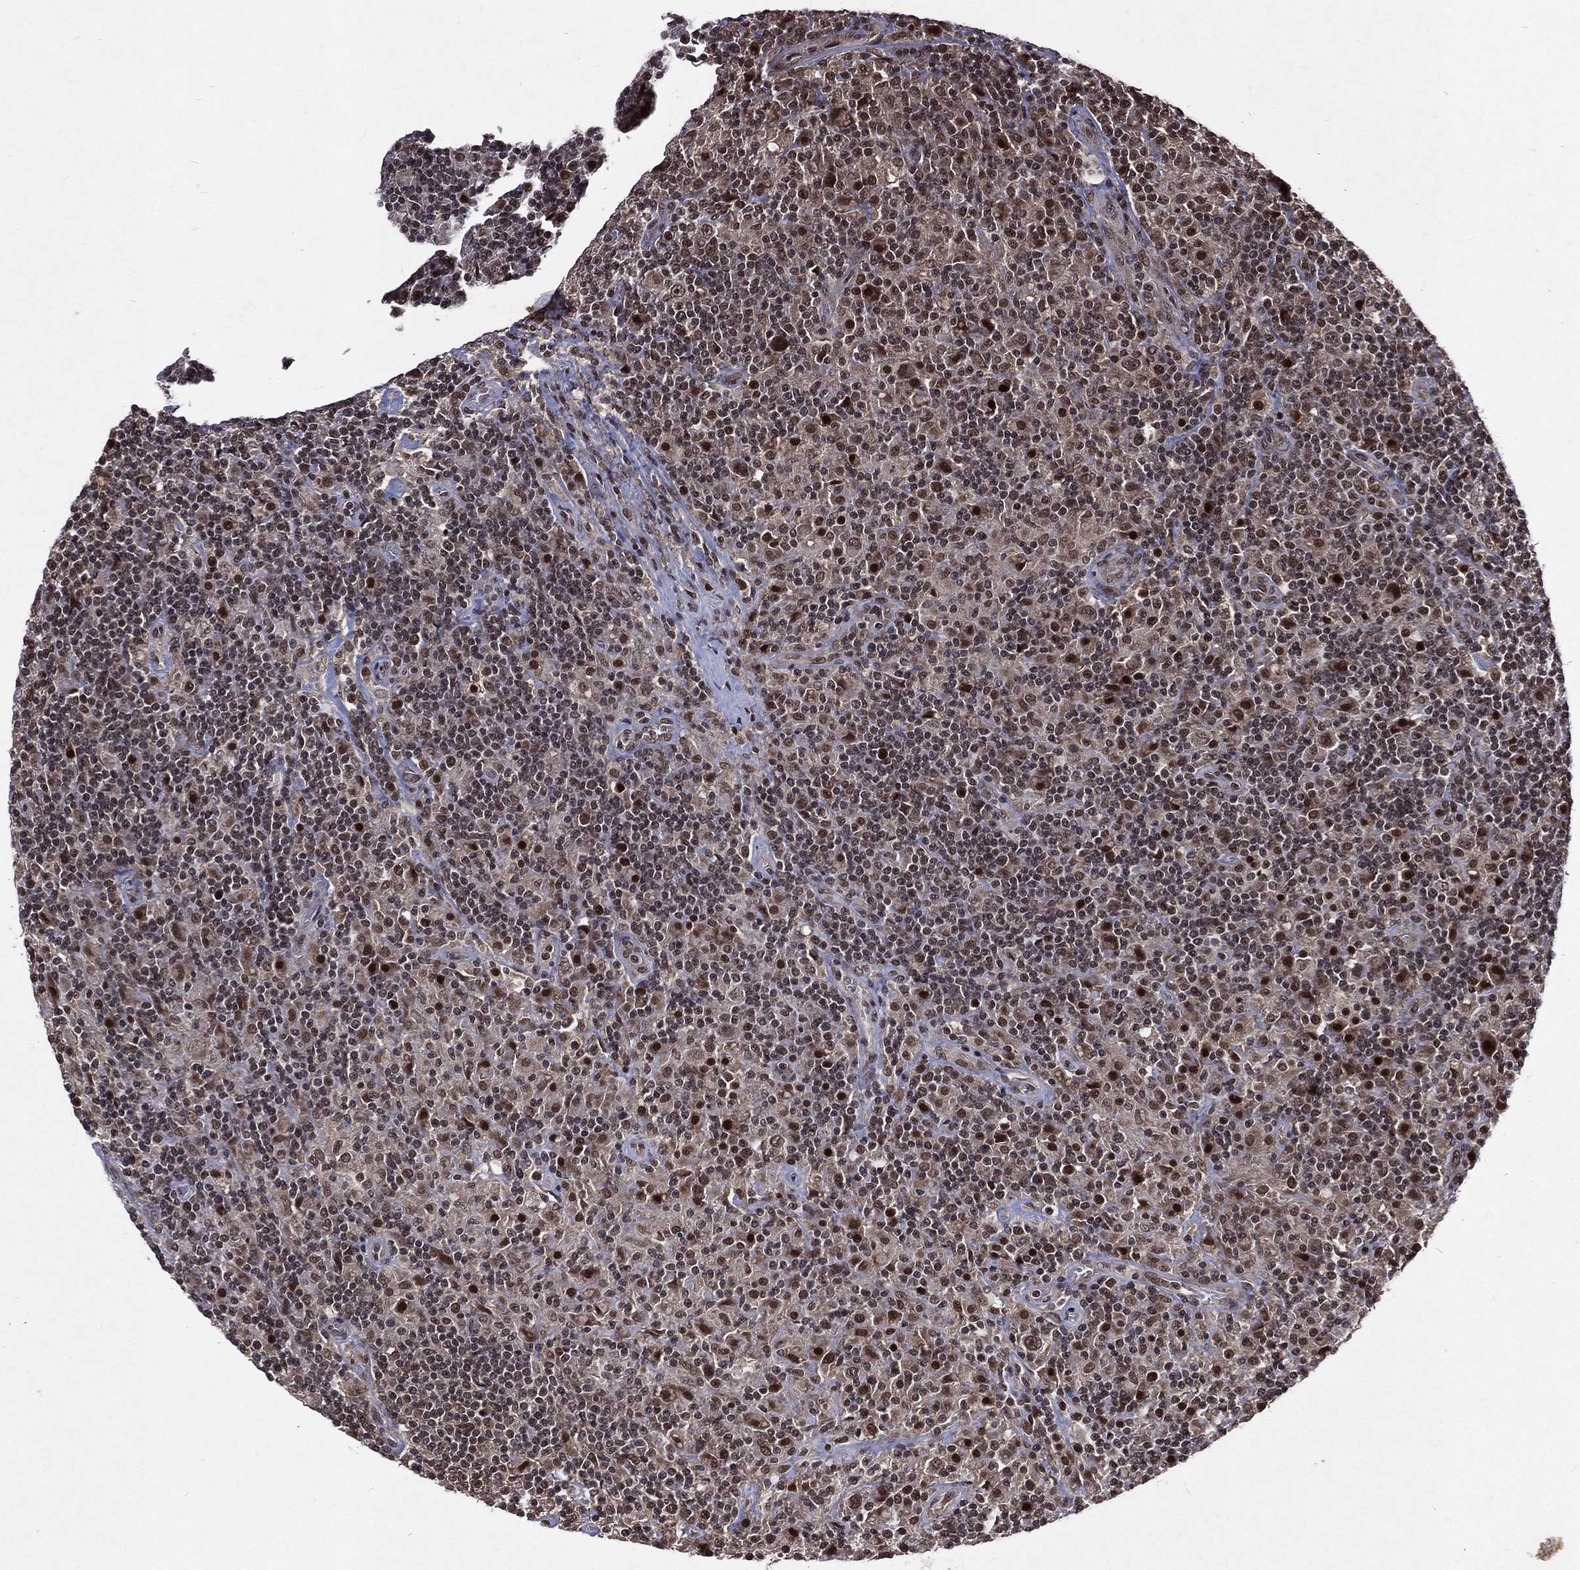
{"staining": {"intensity": "strong", "quantity": ">75%", "location": "nuclear"}, "tissue": "lymphoma", "cell_type": "Tumor cells", "image_type": "cancer", "snomed": [{"axis": "morphology", "description": "Hodgkin's disease, NOS"}, {"axis": "topography", "description": "Lymph node"}], "caption": "The photomicrograph displays staining of Hodgkin's disease, revealing strong nuclear protein expression (brown color) within tumor cells.", "gene": "DMAP1", "patient": {"sex": "male", "age": 70}}